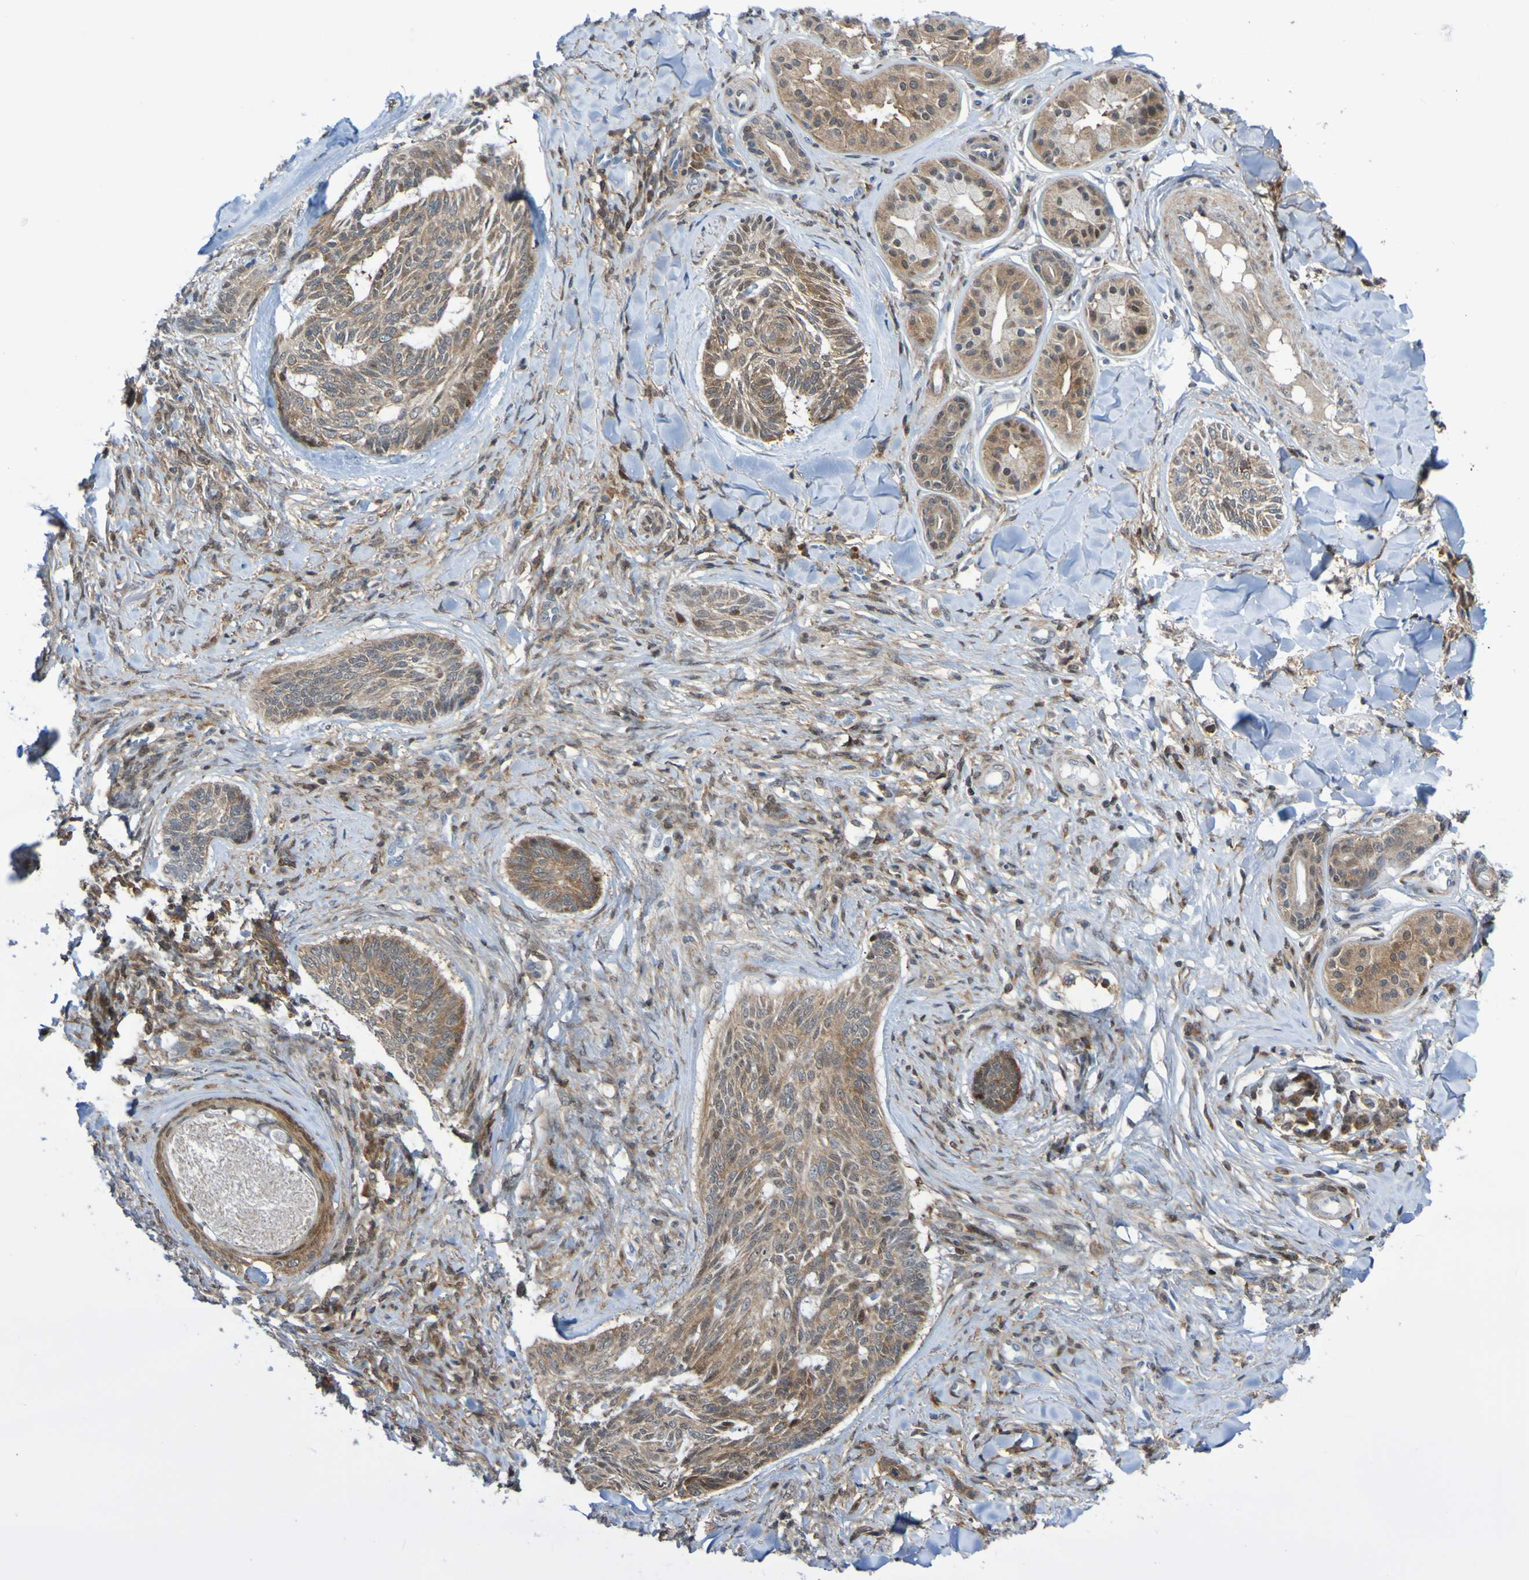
{"staining": {"intensity": "moderate", "quantity": ">75%", "location": "cytoplasmic/membranous"}, "tissue": "skin cancer", "cell_type": "Tumor cells", "image_type": "cancer", "snomed": [{"axis": "morphology", "description": "Basal cell carcinoma"}, {"axis": "topography", "description": "Skin"}], "caption": "Skin basal cell carcinoma stained with a protein marker shows moderate staining in tumor cells.", "gene": "ATIC", "patient": {"sex": "male", "age": 43}}